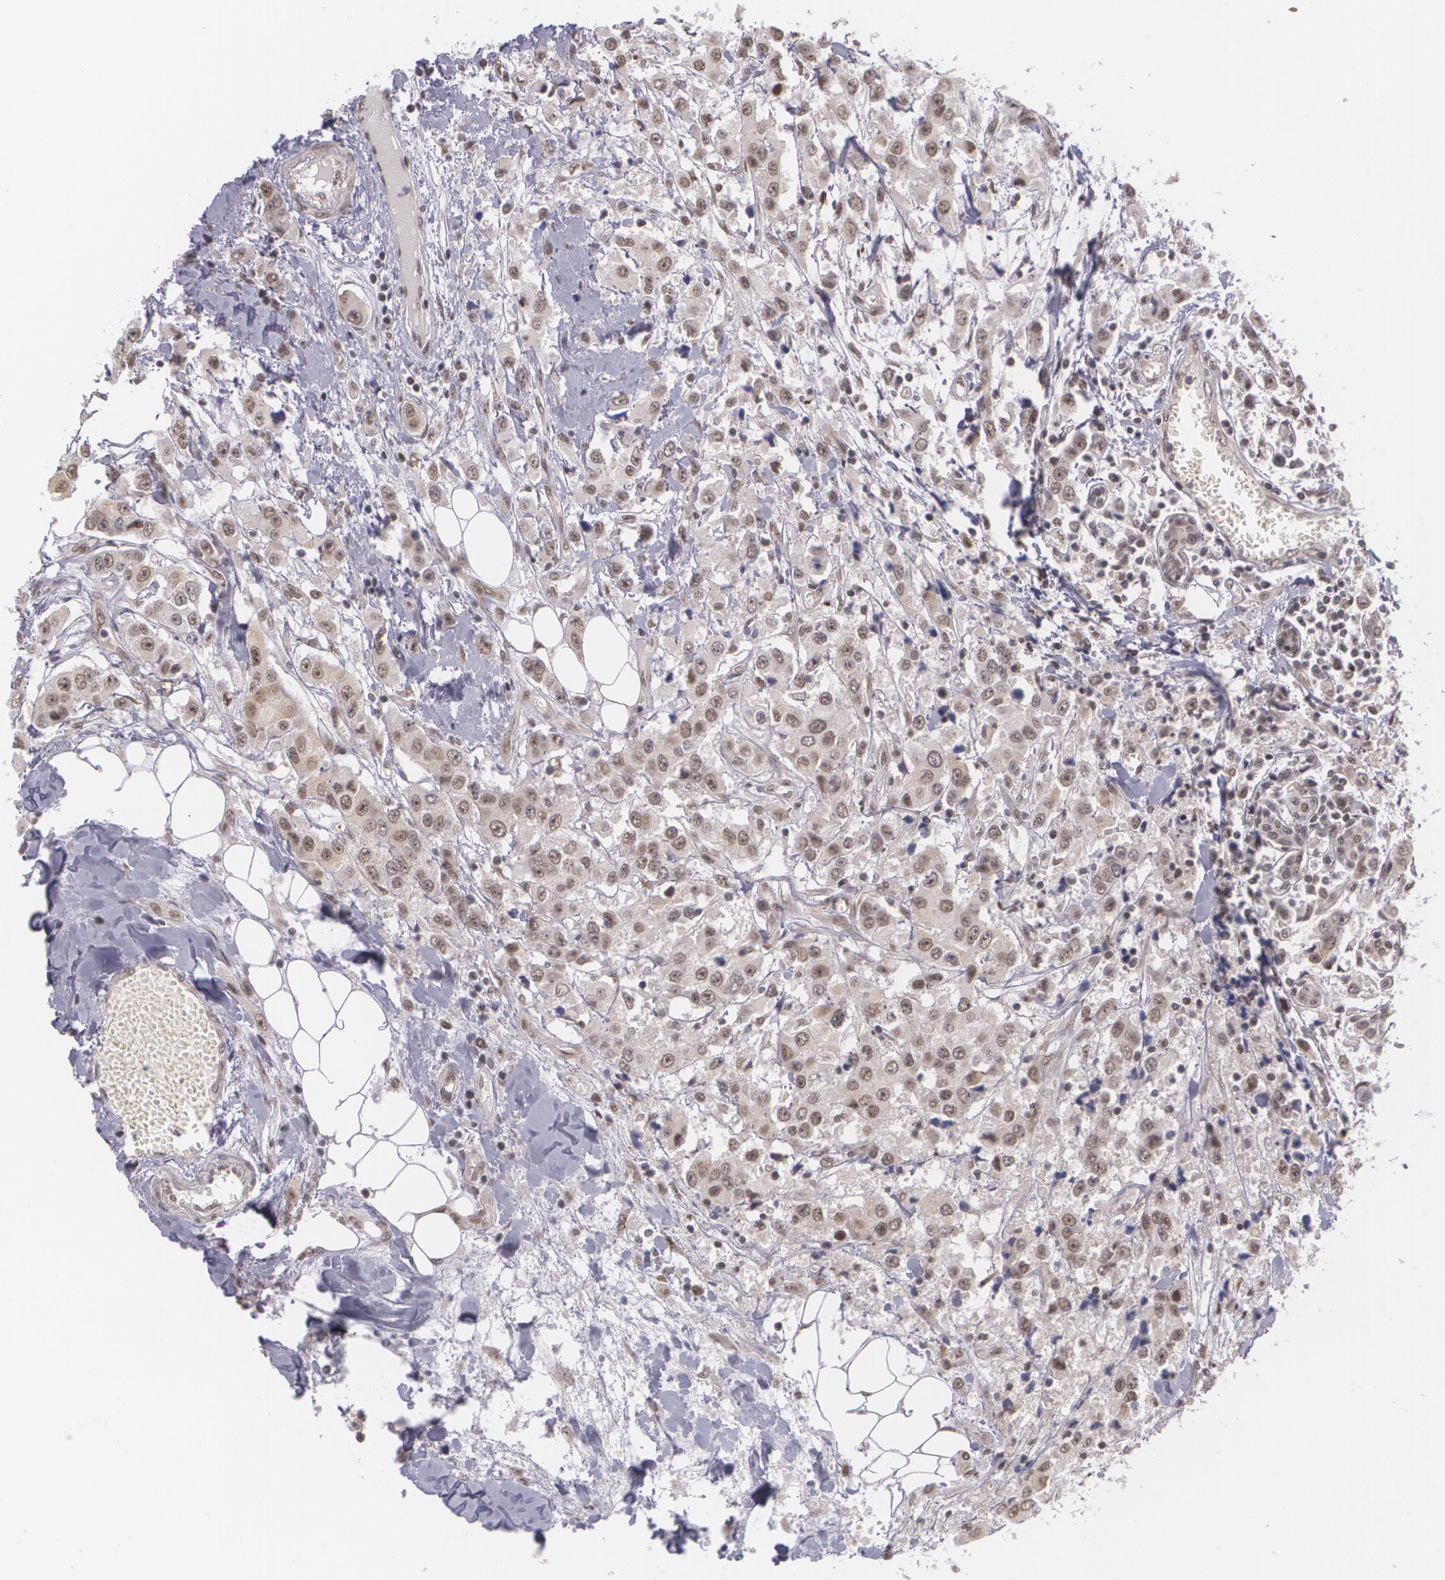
{"staining": {"intensity": "weak", "quantity": "25%-75%", "location": "nuclear"}, "tissue": "breast cancer", "cell_type": "Tumor cells", "image_type": "cancer", "snomed": [{"axis": "morphology", "description": "Duct carcinoma"}, {"axis": "topography", "description": "Breast"}], "caption": "Breast invasive ductal carcinoma stained with a brown dye displays weak nuclear positive staining in approximately 25%-75% of tumor cells.", "gene": "ALX1", "patient": {"sex": "female", "age": 58}}